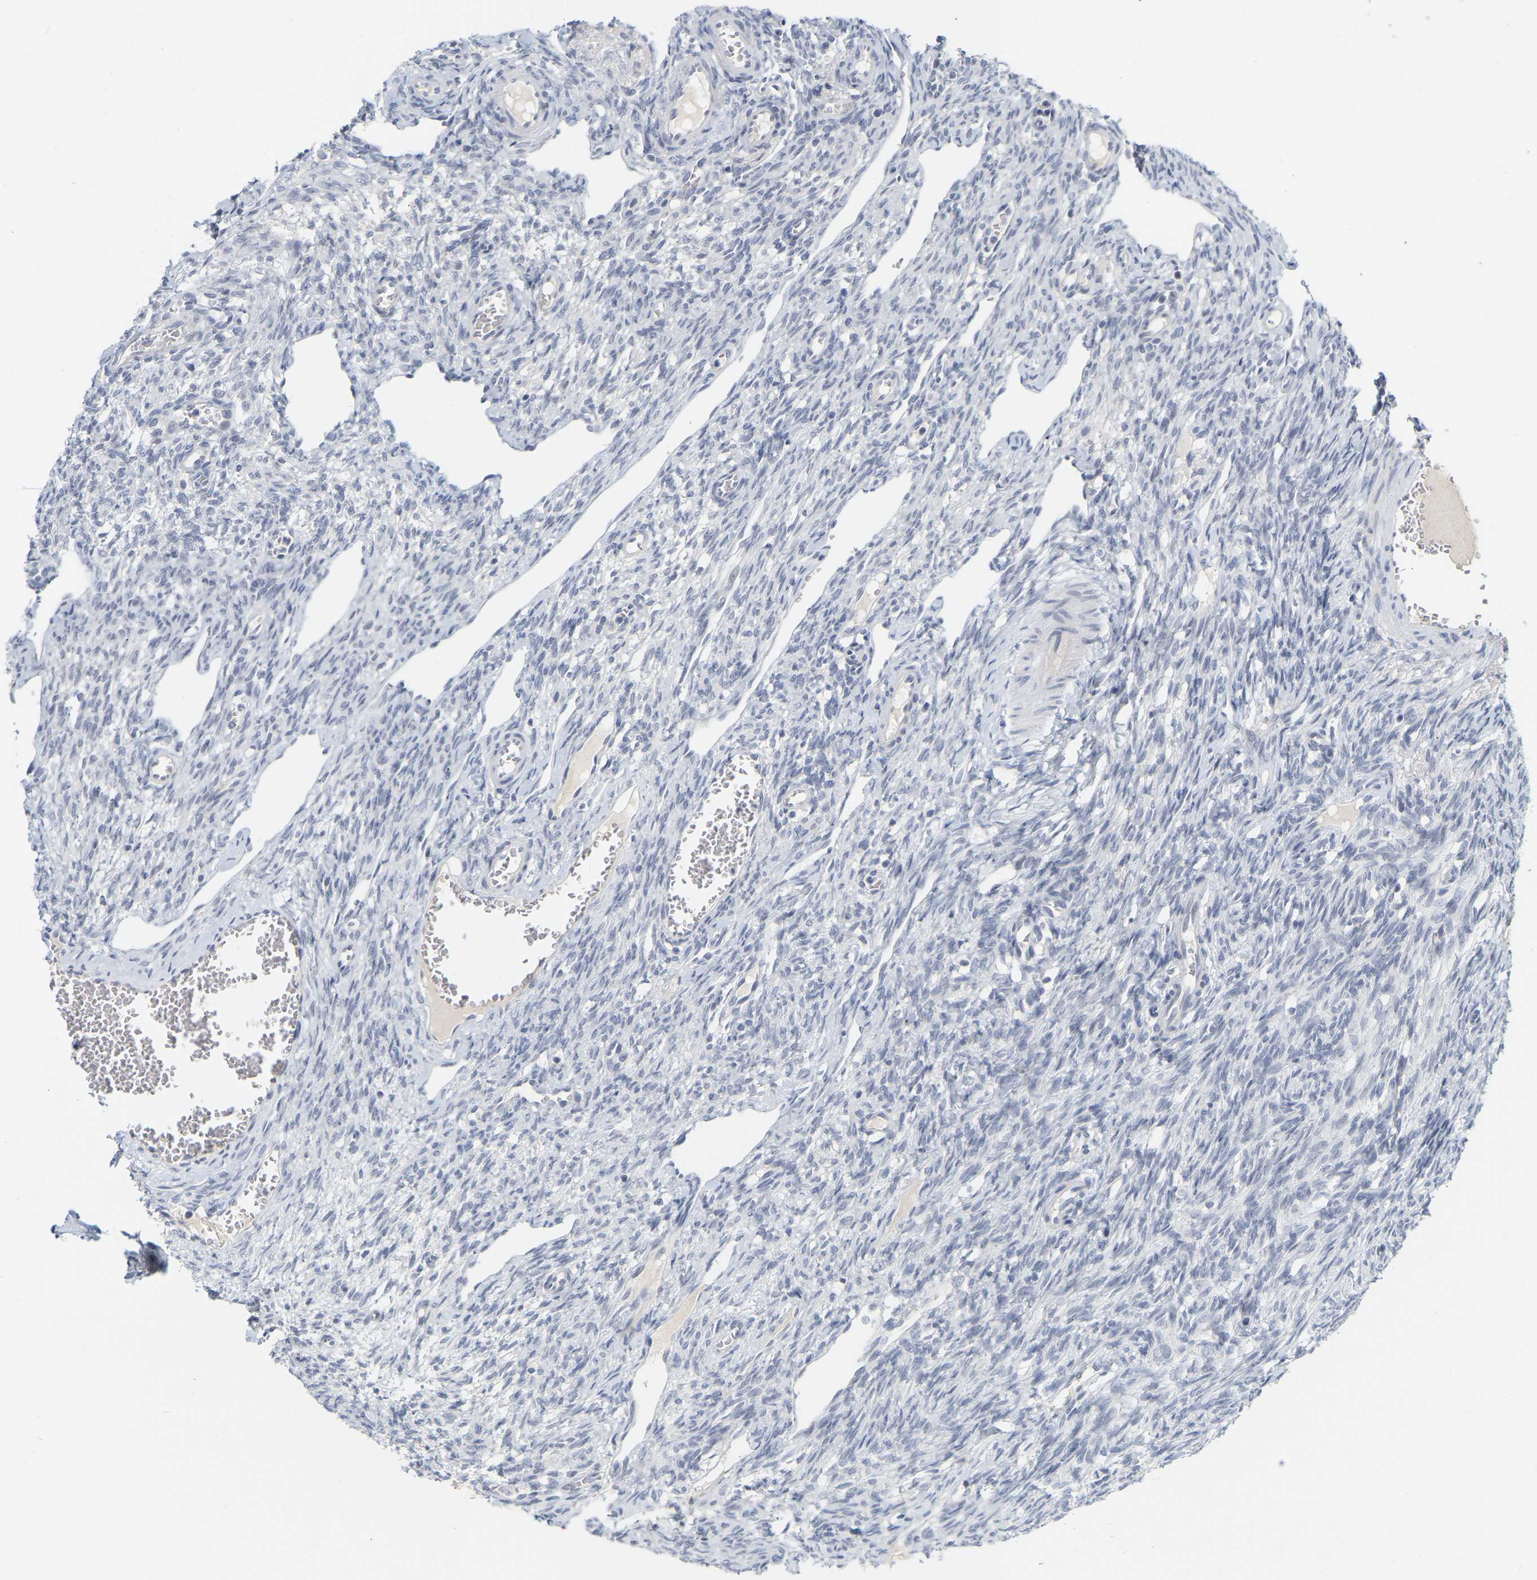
{"staining": {"intensity": "negative", "quantity": "none", "location": "none"}, "tissue": "ovary", "cell_type": "Follicle cells", "image_type": "normal", "snomed": [{"axis": "morphology", "description": "Normal tissue, NOS"}, {"axis": "topography", "description": "Ovary"}], "caption": "Immunohistochemistry histopathology image of benign human ovary stained for a protein (brown), which demonstrates no expression in follicle cells. (DAB (3,3'-diaminobenzidine) immunohistochemistry visualized using brightfield microscopy, high magnification).", "gene": "KRT76", "patient": {"sex": "female", "age": 33}}